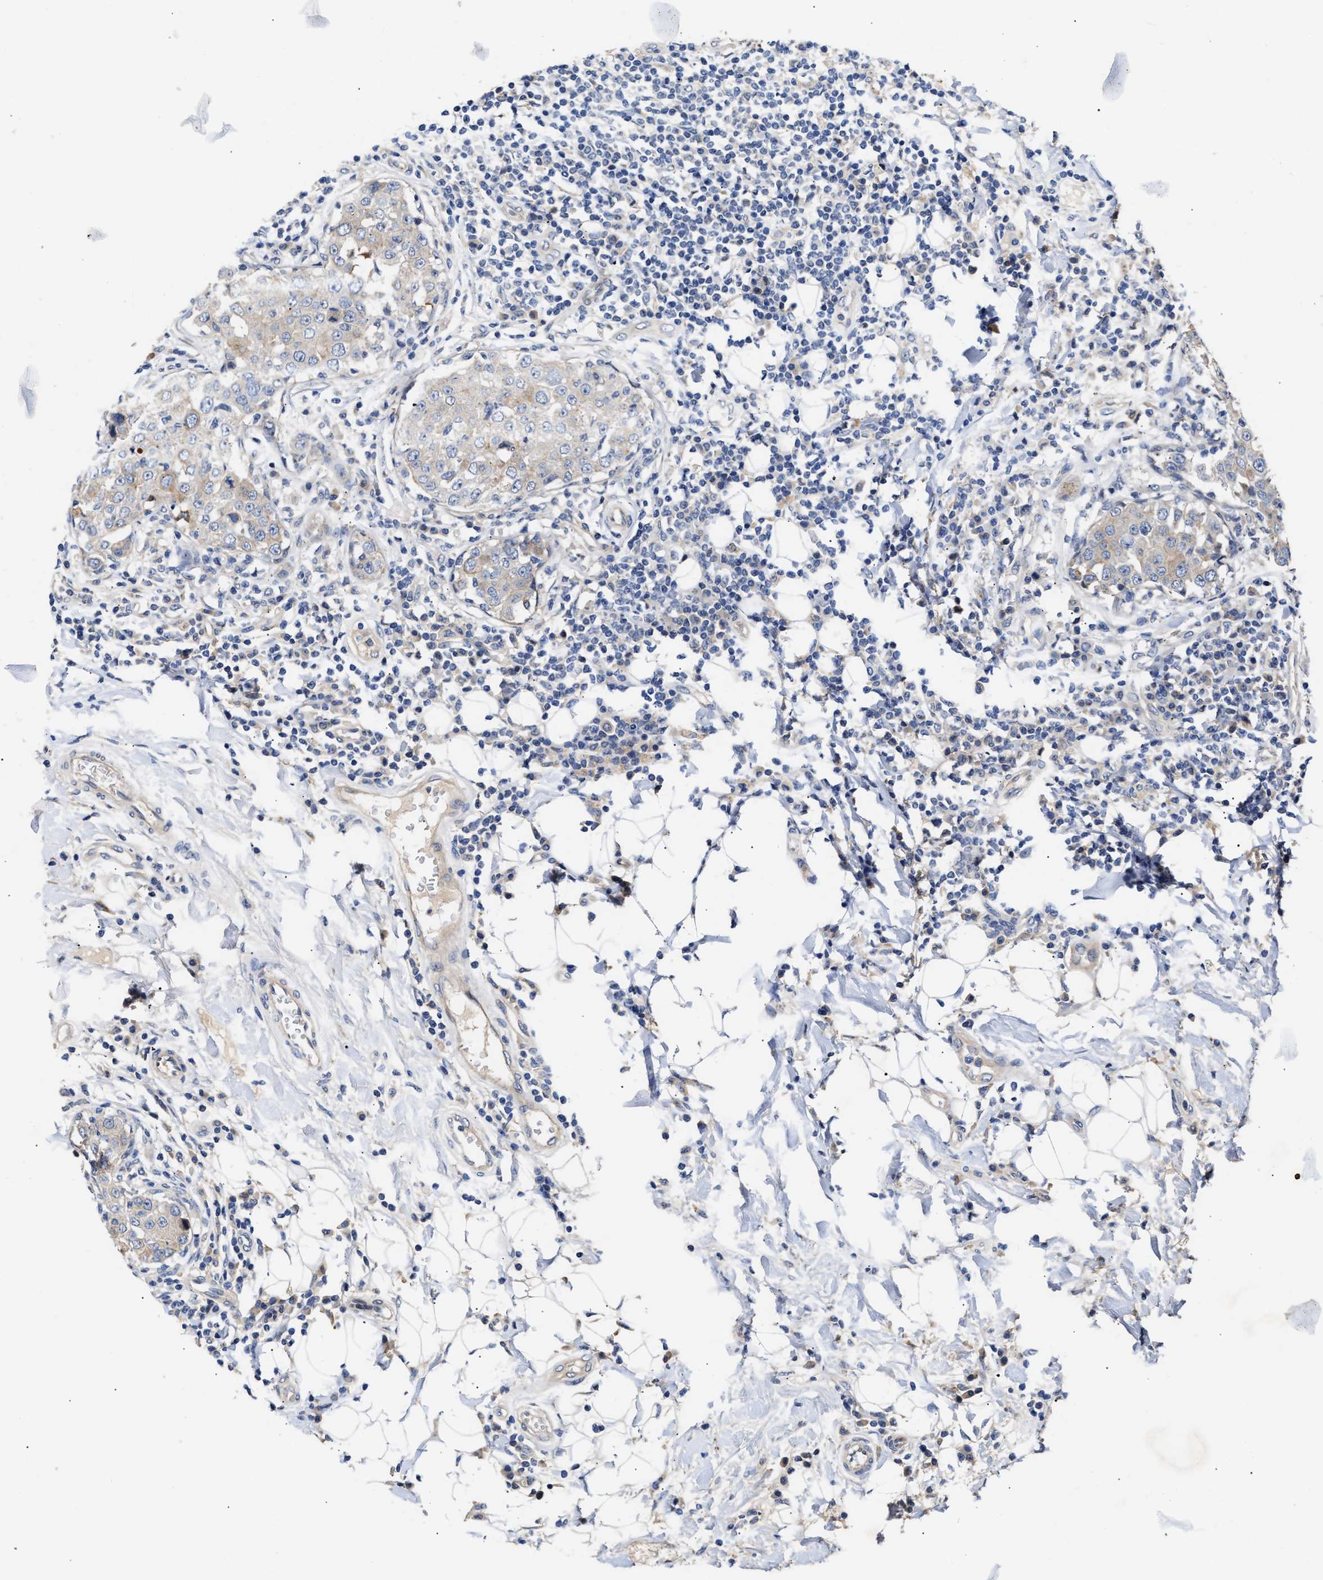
{"staining": {"intensity": "weak", "quantity": "25%-75%", "location": "cytoplasmic/membranous"}, "tissue": "breast cancer", "cell_type": "Tumor cells", "image_type": "cancer", "snomed": [{"axis": "morphology", "description": "Duct carcinoma"}, {"axis": "topography", "description": "Breast"}], "caption": "A brown stain labels weak cytoplasmic/membranous staining of a protein in human infiltrating ductal carcinoma (breast) tumor cells. (Brightfield microscopy of DAB IHC at high magnification).", "gene": "CCDC146", "patient": {"sex": "female", "age": 27}}